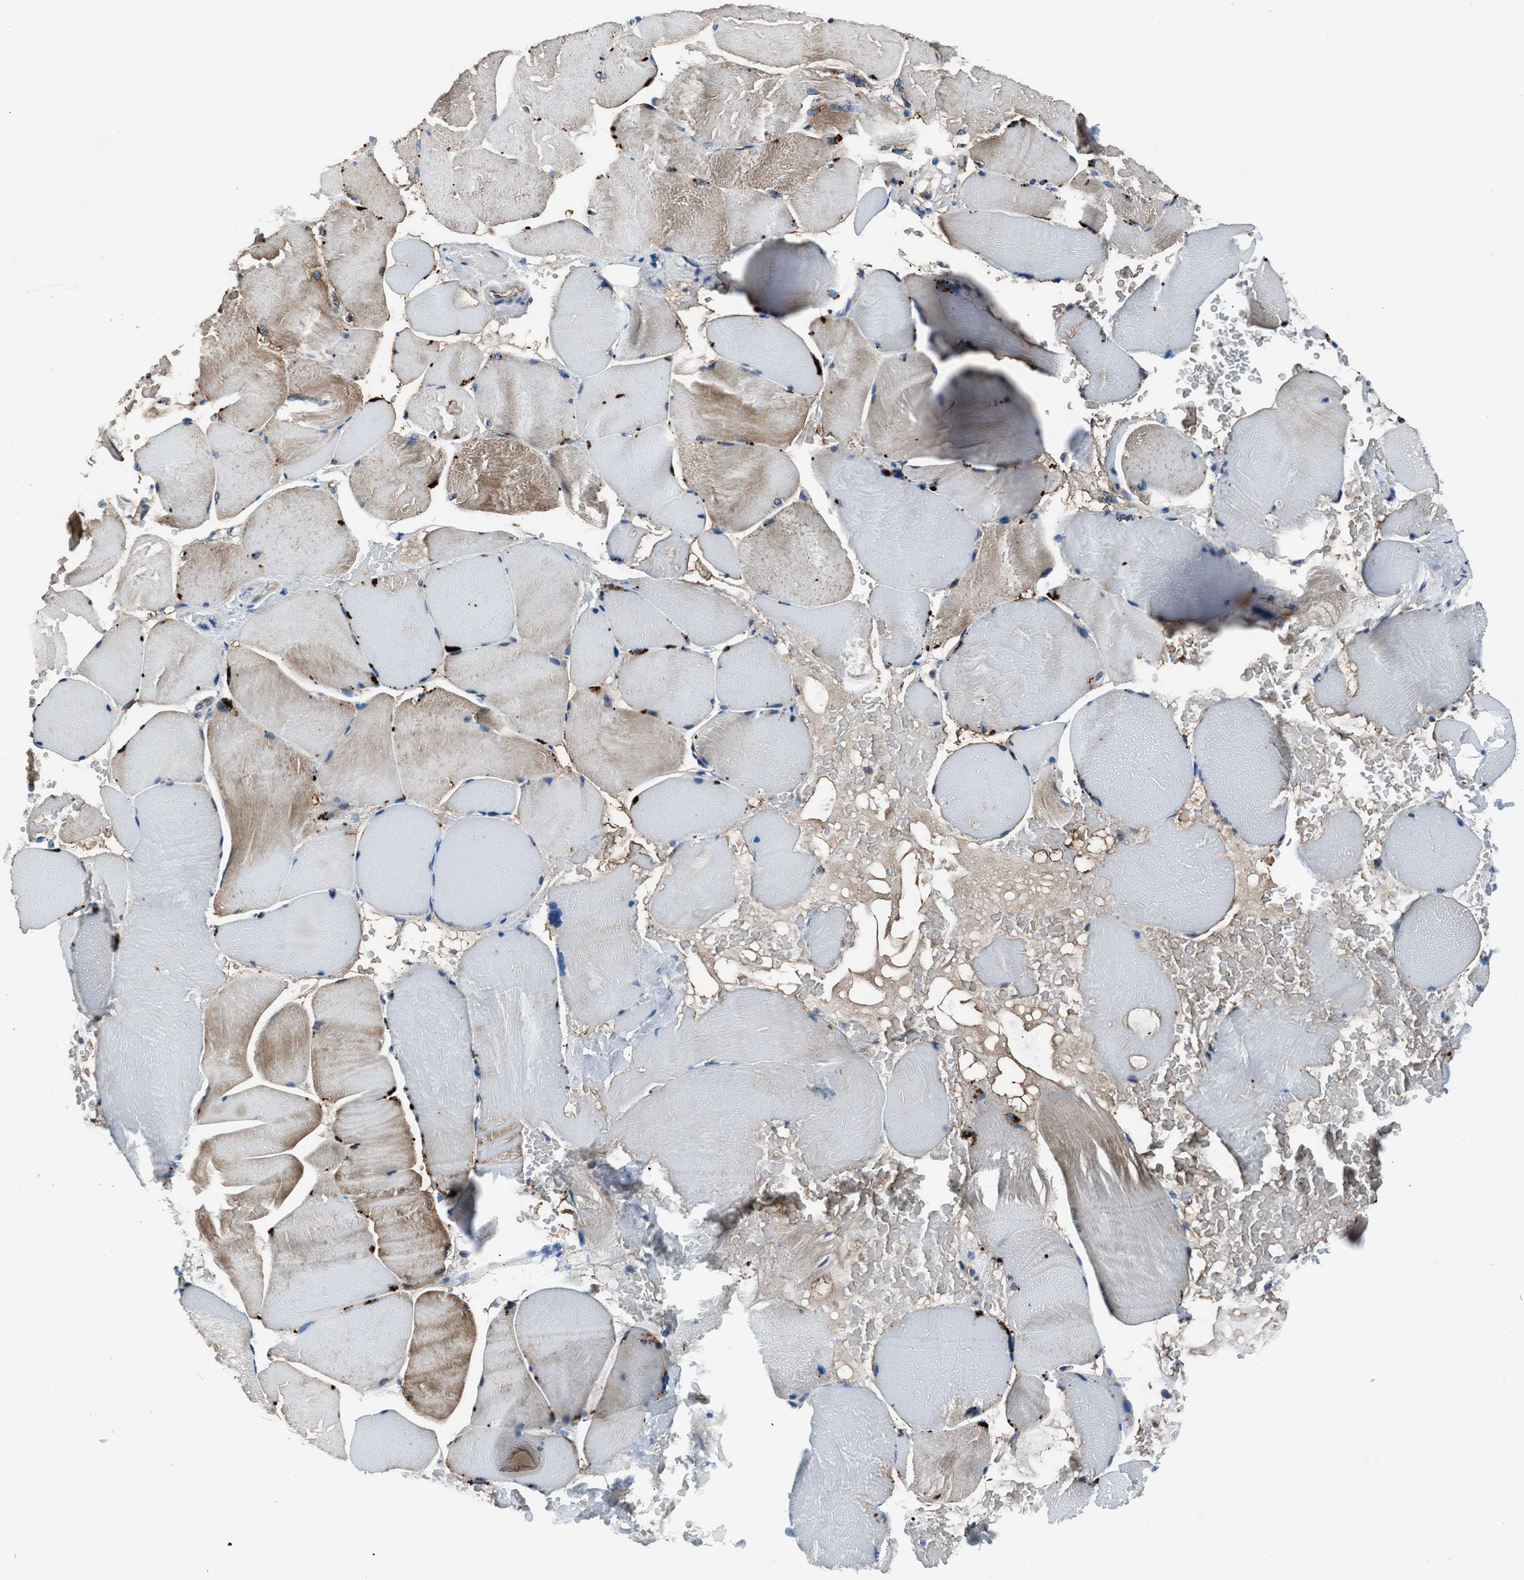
{"staining": {"intensity": "moderate", "quantity": ">75%", "location": "cytoplasmic/membranous"}, "tissue": "skeletal muscle", "cell_type": "Myocytes", "image_type": "normal", "snomed": [{"axis": "morphology", "description": "Normal tissue, NOS"}, {"axis": "topography", "description": "Skin"}, {"axis": "topography", "description": "Skeletal muscle"}], "caption": "Immunohistochemical staining of normal human skeletal muscle shows moderate cytoplasmic/membranous protein staining in approximately >75% of myocytes.", "gene": "SLC38A6", "patient": {"sex": "male", "age": 83}}